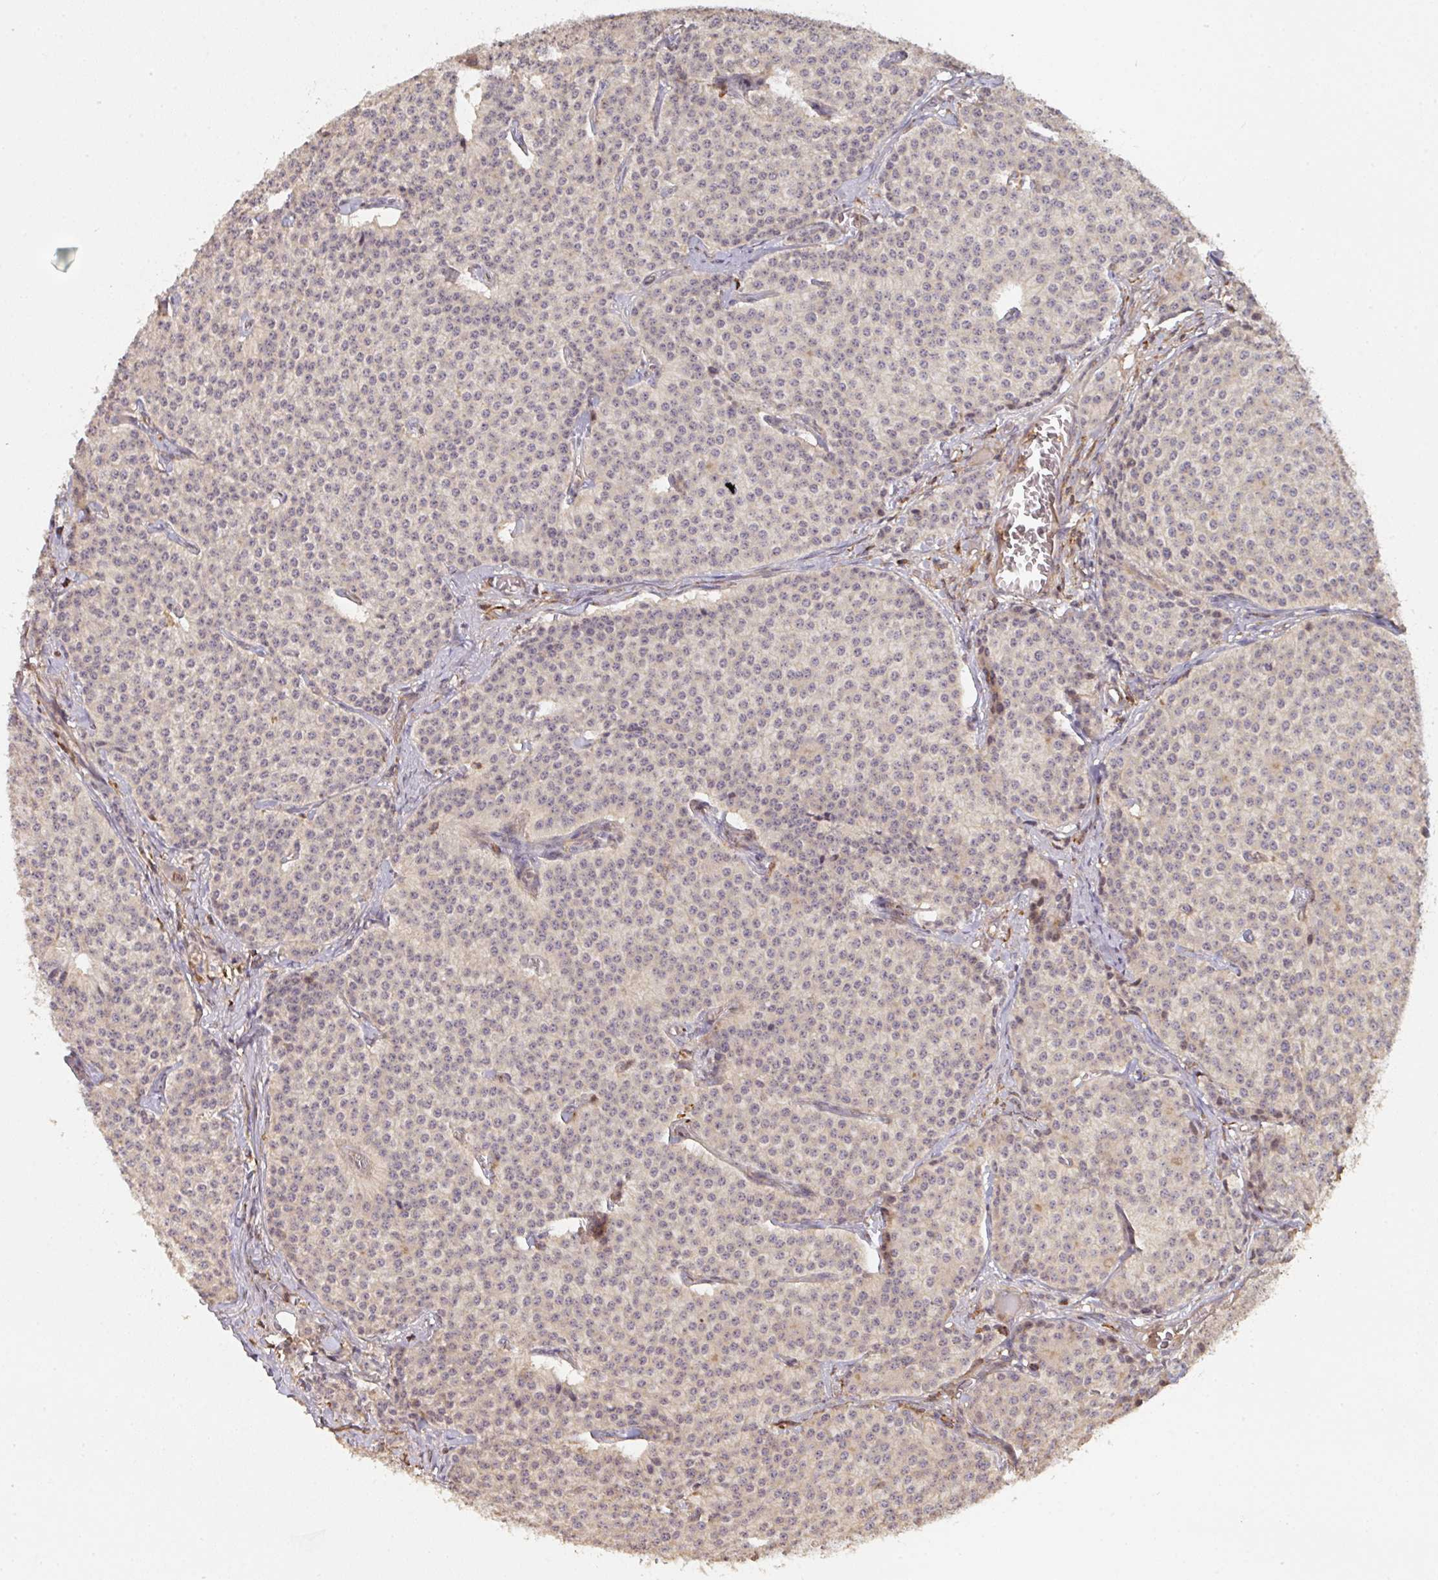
{"staining": {"intensity": "negative", "quantity": "none", "location": "none"}, "tissue": "carcinoid", "cell_type": "Tumor cells", "image_type": "cancer", "snomed": [{"axis": "morphology", "description": "Carcinoid, malignant, NOS"}, {"axis": "topography", "description": "Small intestine"}], "caption": "This micrograph is of carcinoid (malignant) stained with immunohistochemistry (IHC) to label a protein in brown with the nuclei are counter-stained blue. There is no positivity in tumor cells.", "gene": "TNMD", "patient": {"sex": "female", "age": 64}}